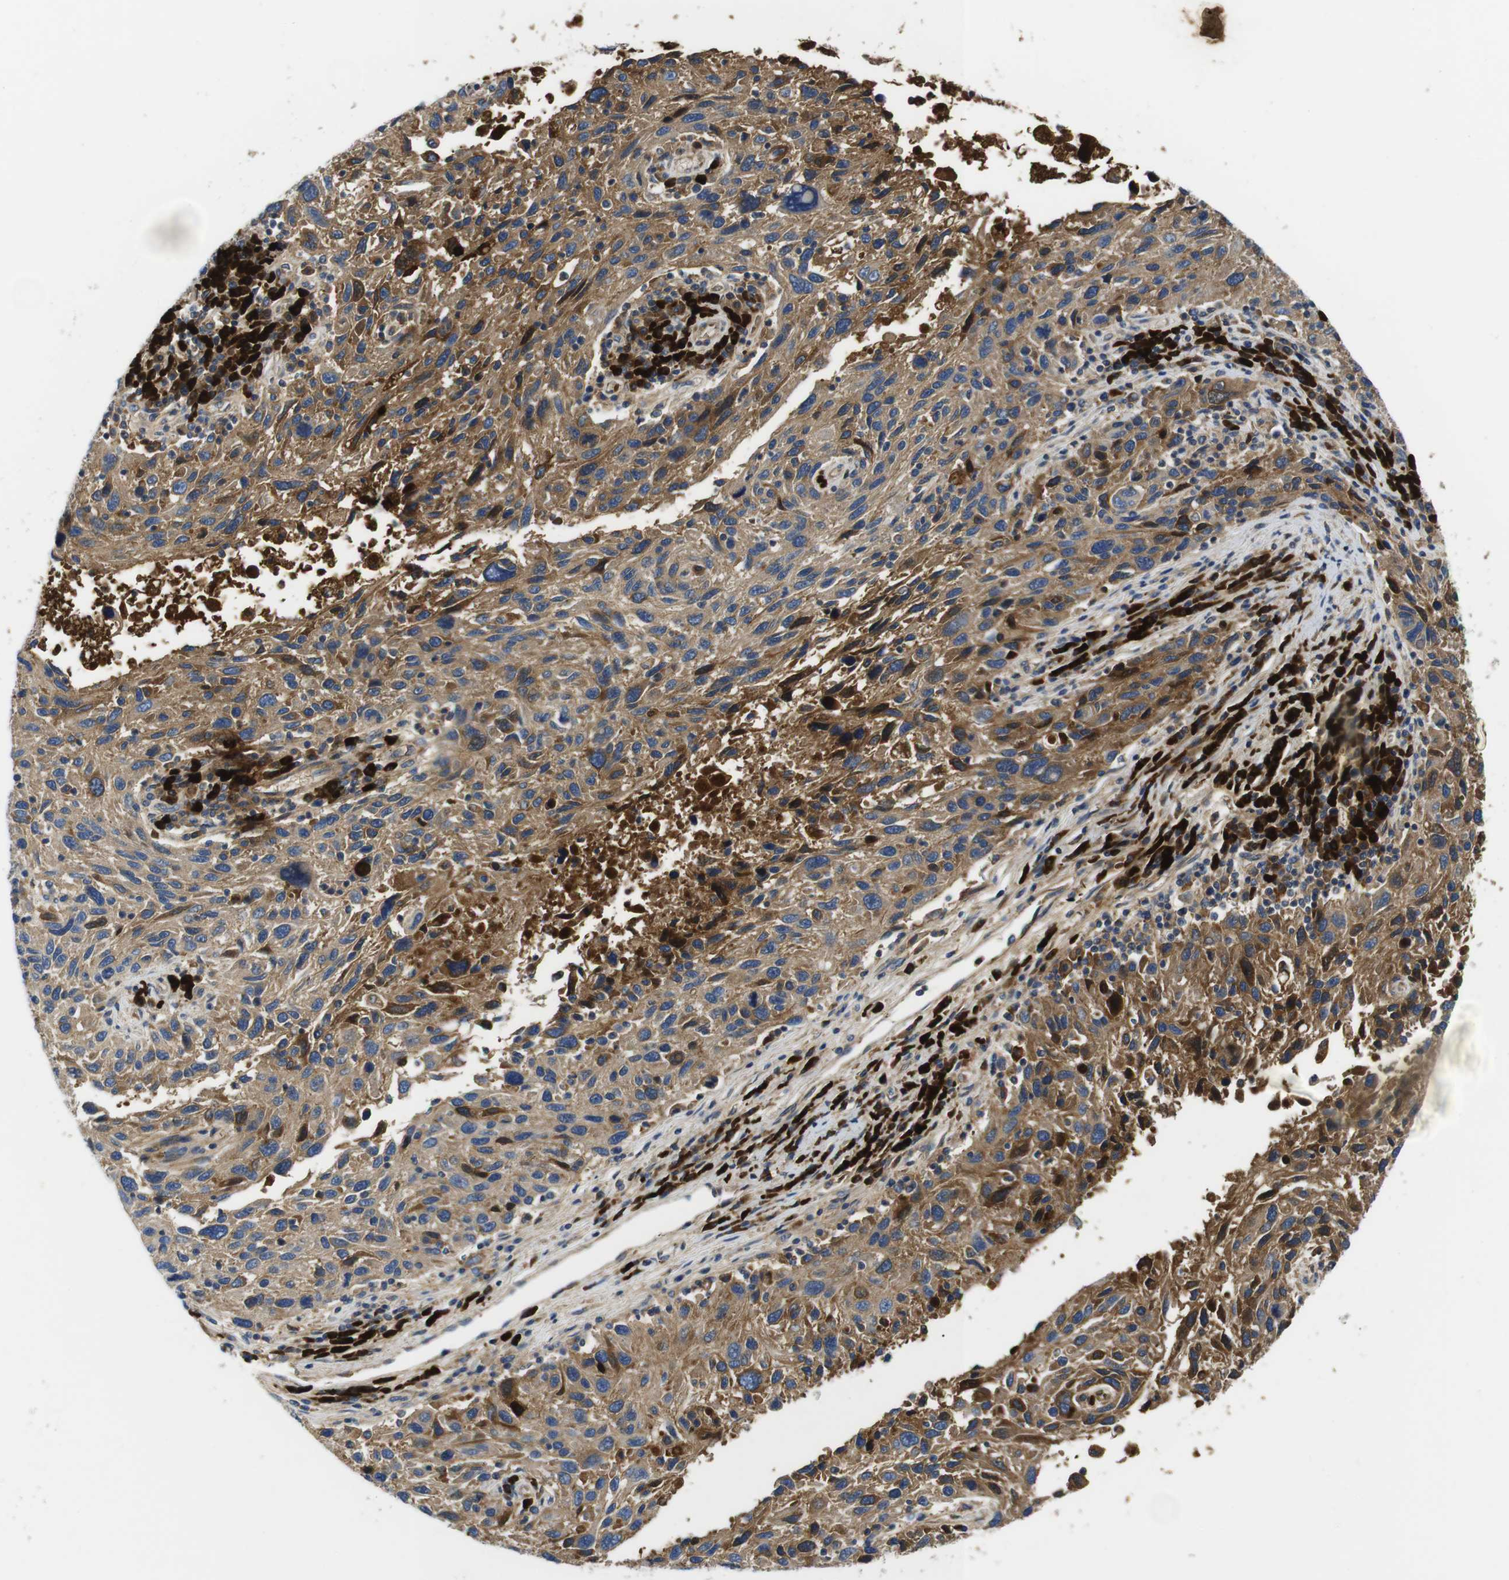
{"staining": {"intensity": "moderate", "quantity": ">75%", "location": "cytoplasmic/membranous"}, "tissue": "melanoma", "cell_type": "Tumor cells", "image_type": "cancer", "snomed": [{"axis": "morphology", "description": "Malignant melanoma, NOS"}, {"axis": "topography", "description": "Skin"}], "caption": "Immunohistochemistry (IHC) photomicrograph of neoplastic tissue: malignant melanoma stained using immunohistochemistry demonstrates medium levels of moderate protein expression localized specifically in the cytoplasmic/membranous of tumor cells, appearing as a cytoplasmic/membranous brown color.", "gene": "IGKC", "patient": {"sex": "male", "age": 53}}